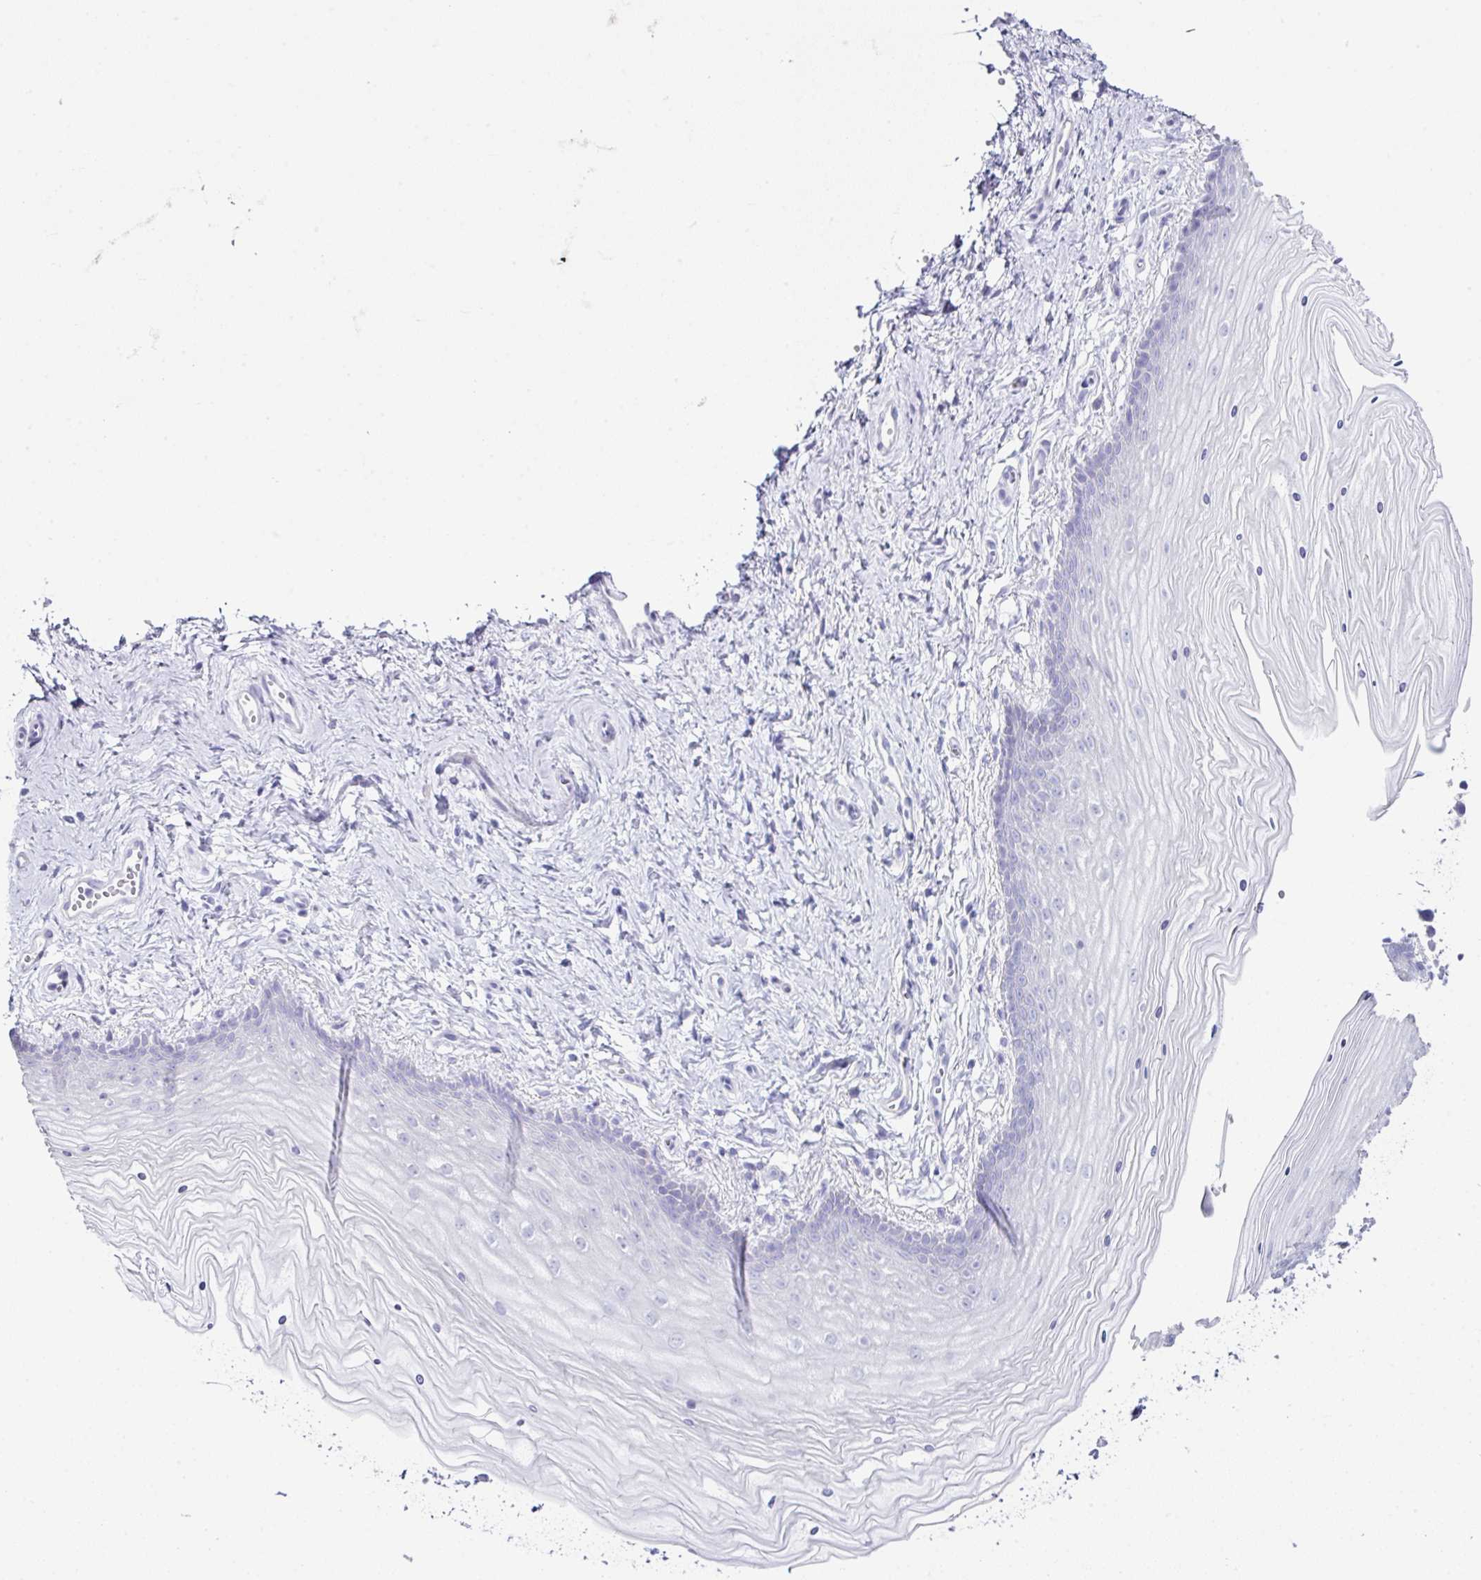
{"staining": {"intensity": "negative", "quantity": "none", "location": "none"}, "tissue": "vagina", "cell_type": "Squamous epithelial cells", "image_type": "normal", "snomed": [{"axis": "morphology", "description": "Normal tissue, NOS"}, {"axis": "topography", "description": "Vagina"}], "caption": "The immunohistochemistry (IHC) histopathology image has no significant positivity in squamous epithelial cells of vagina.", "gene": "LGALS4", "patient": {"sex": "female", "age": 38}}